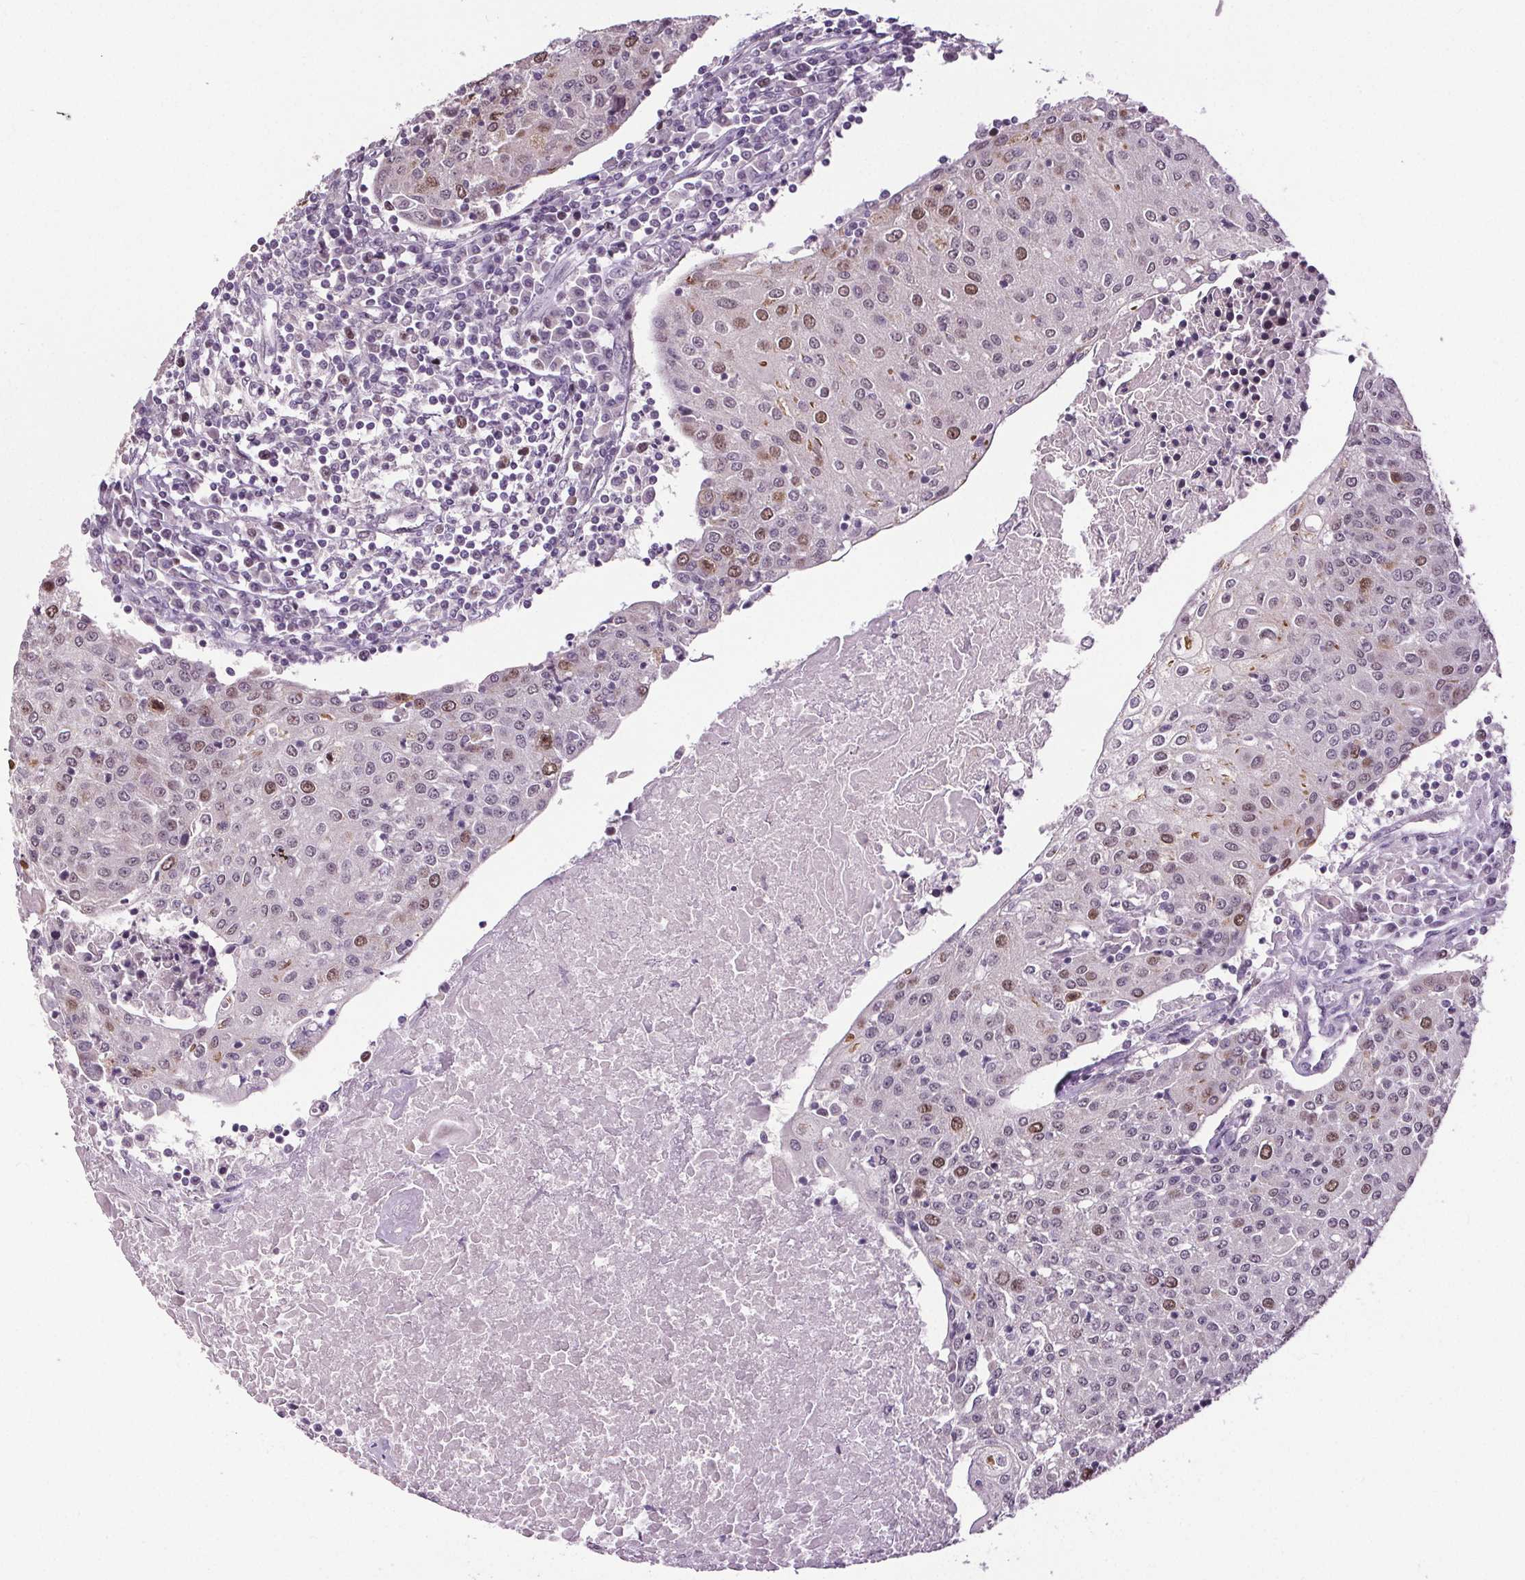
{"staining": {"intensity": "moderate", "quantity": "<25%", "location": "nuclear"}, "tissue": "urothelial cancer", "cell_type": "Tumor cells", "image_type": "cancer", "snomed": [{"axis": "morphology", "description": "Urothelial carcinoma, High grade"}, {"axis": "topography", "description": "Urinary bladder"}], "caption": "IHC photomicrograph of neoplastic tissue: urothelial cancer stained using immunohistochemistry exhibits low levels of moderate protein expression localized specifically in the nuclear of tumor cells, appearing as a nuclear brown color.", "gene": "CENPF", "patient": {"sex": "female", "age": 85}}